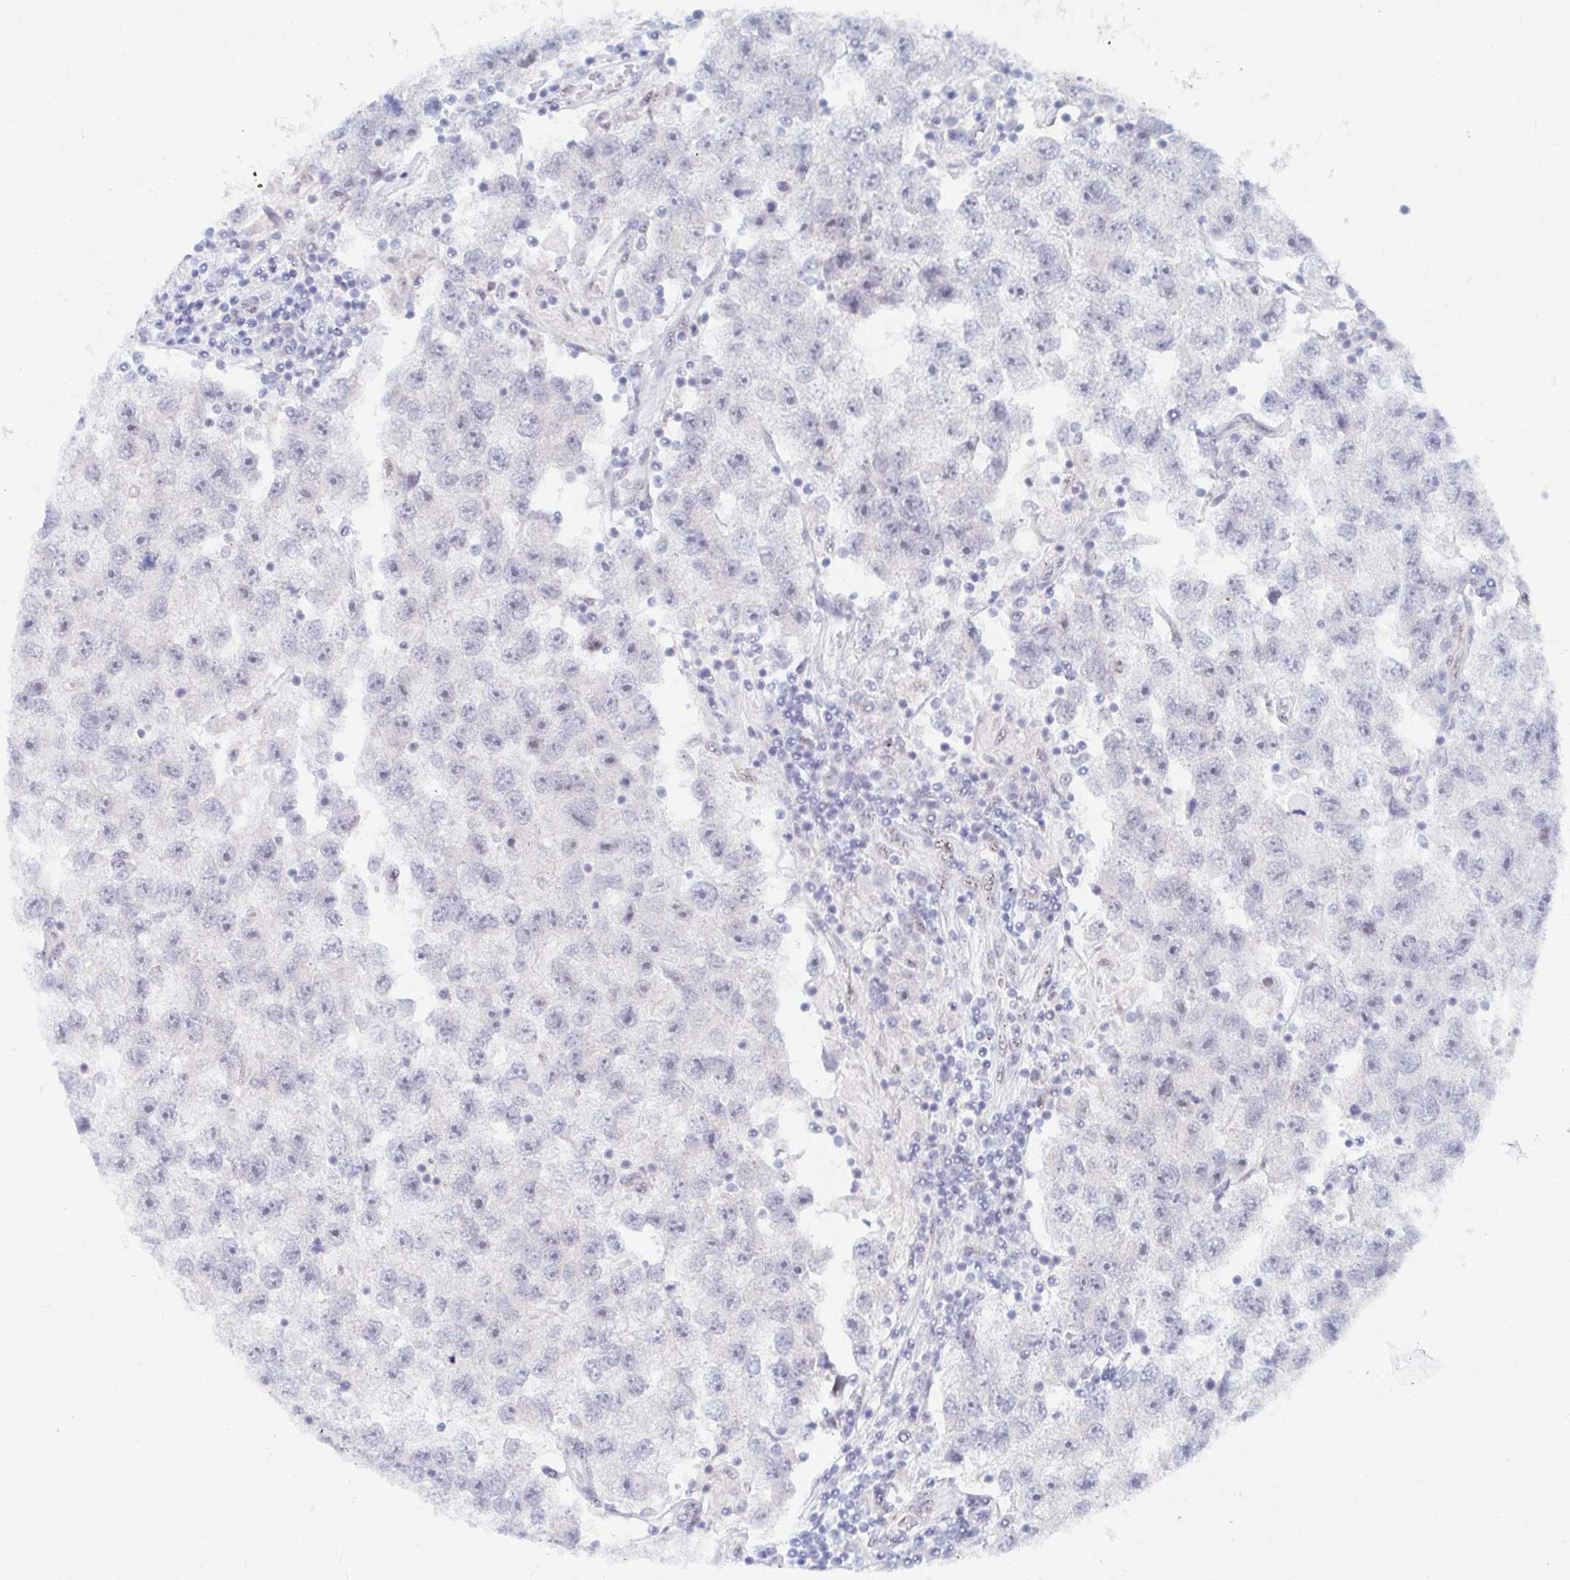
{"staining": {"intensity": "negative", "quantity": "none", "location": "none"}, "tissue": "testis cancer", "cell_type": "Tumor cells", "image_type": "cancer", "snomed": [{"axis": "morphology", "description": "Seminoma, NOS"}, {"axis": "topography", "description": "Testis"}], "caption": "This micrograph is of testis cancer (seminoma) stained with IHC to label a protein in brown with the nuclei are counter-stained blue. There is no positivity in tumor cells.", "gene": "COL28A1", "patient": {"sex": "male", "age": 26}}